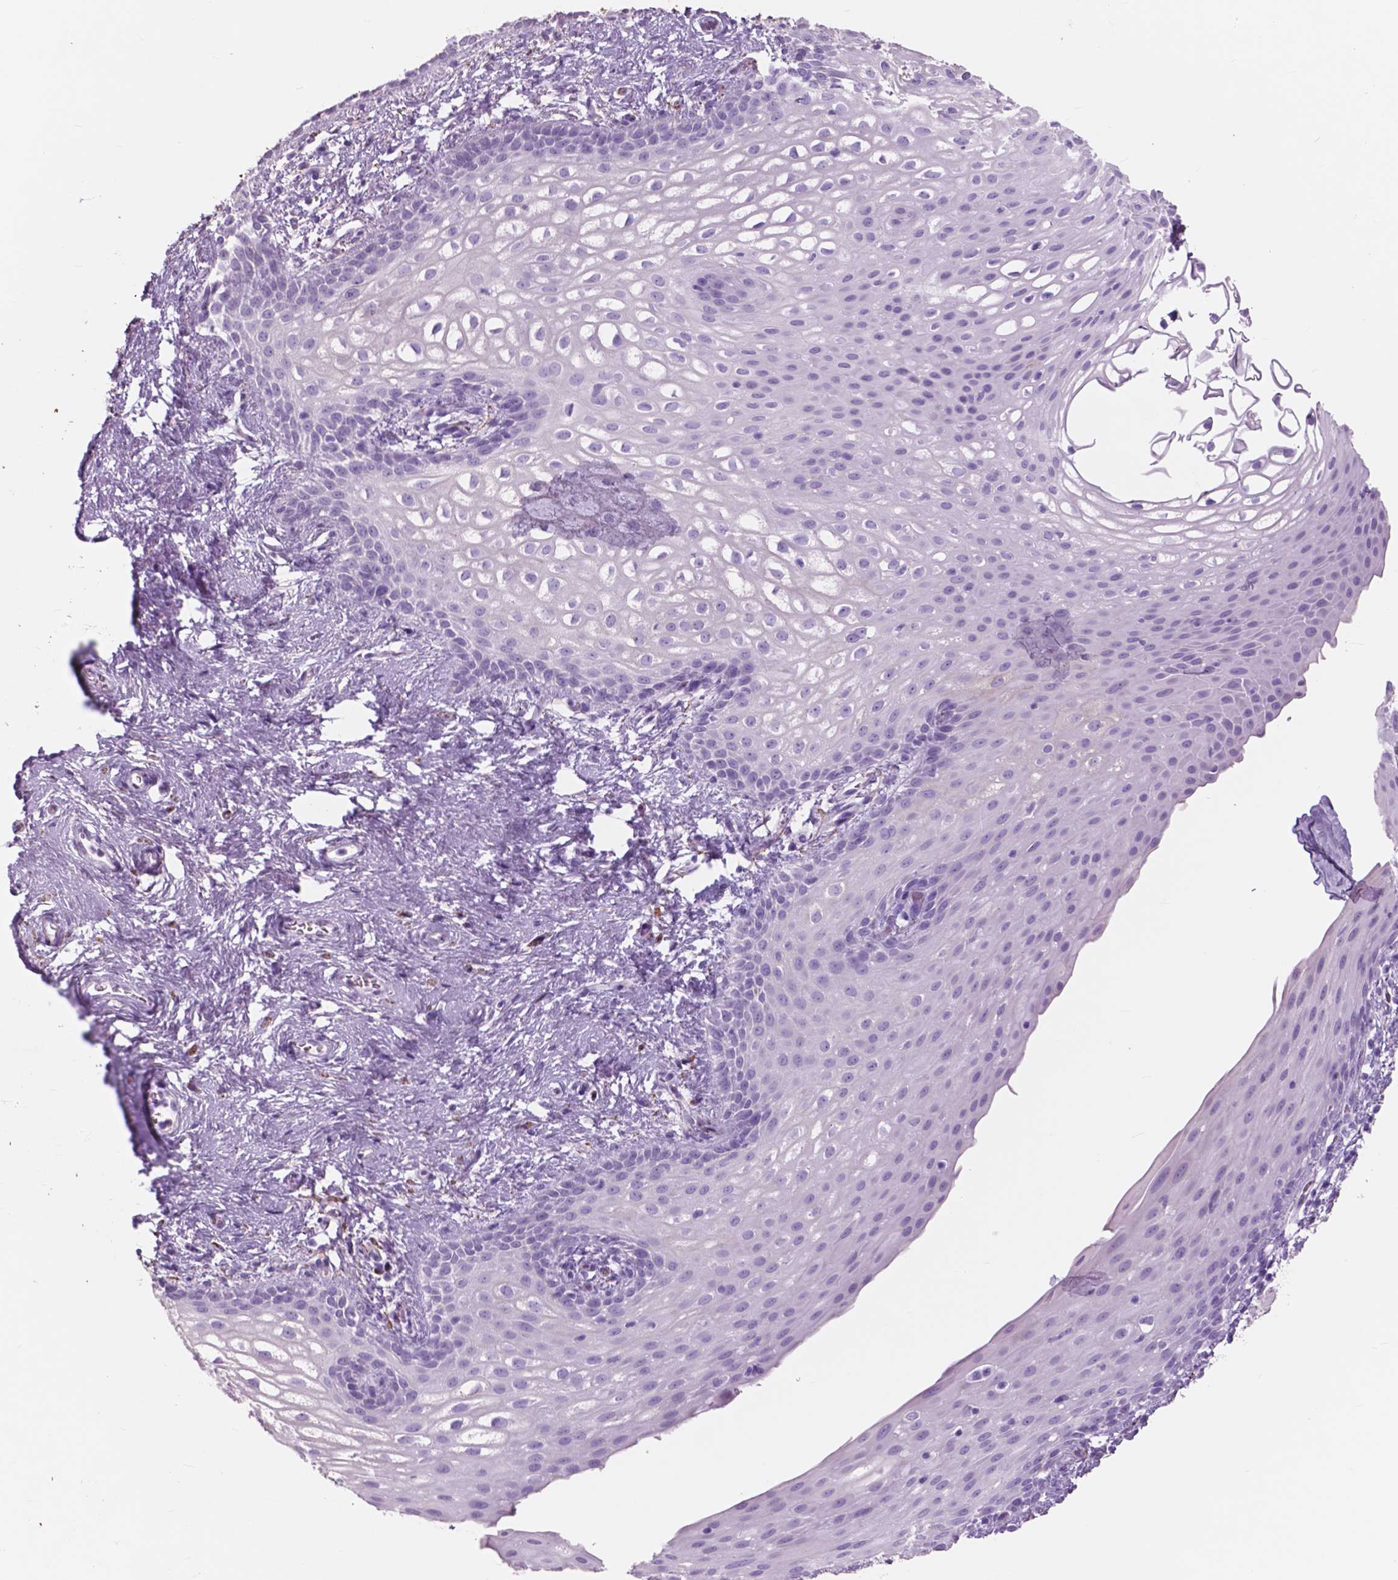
{"staining": {"intensity": "negative", "quantity": "none", "location": "none"}, "tissue": "skin", "cell_type": "Epidermal cells", "image_type": "normal", "snomed": [{"axis": "morphology", "description": "Normal tissue, NOS"}, {"axis": "topography", "description": "Anal"}], "caption": "Epidermal cells are negative for brown protein staining in normal skin. The staining is performed using DAB brown chromogen with nuclei counter-stained in using hematoxylin.", "gene": "FXYD2", "patient": {"sex": "female", "age": 46}}